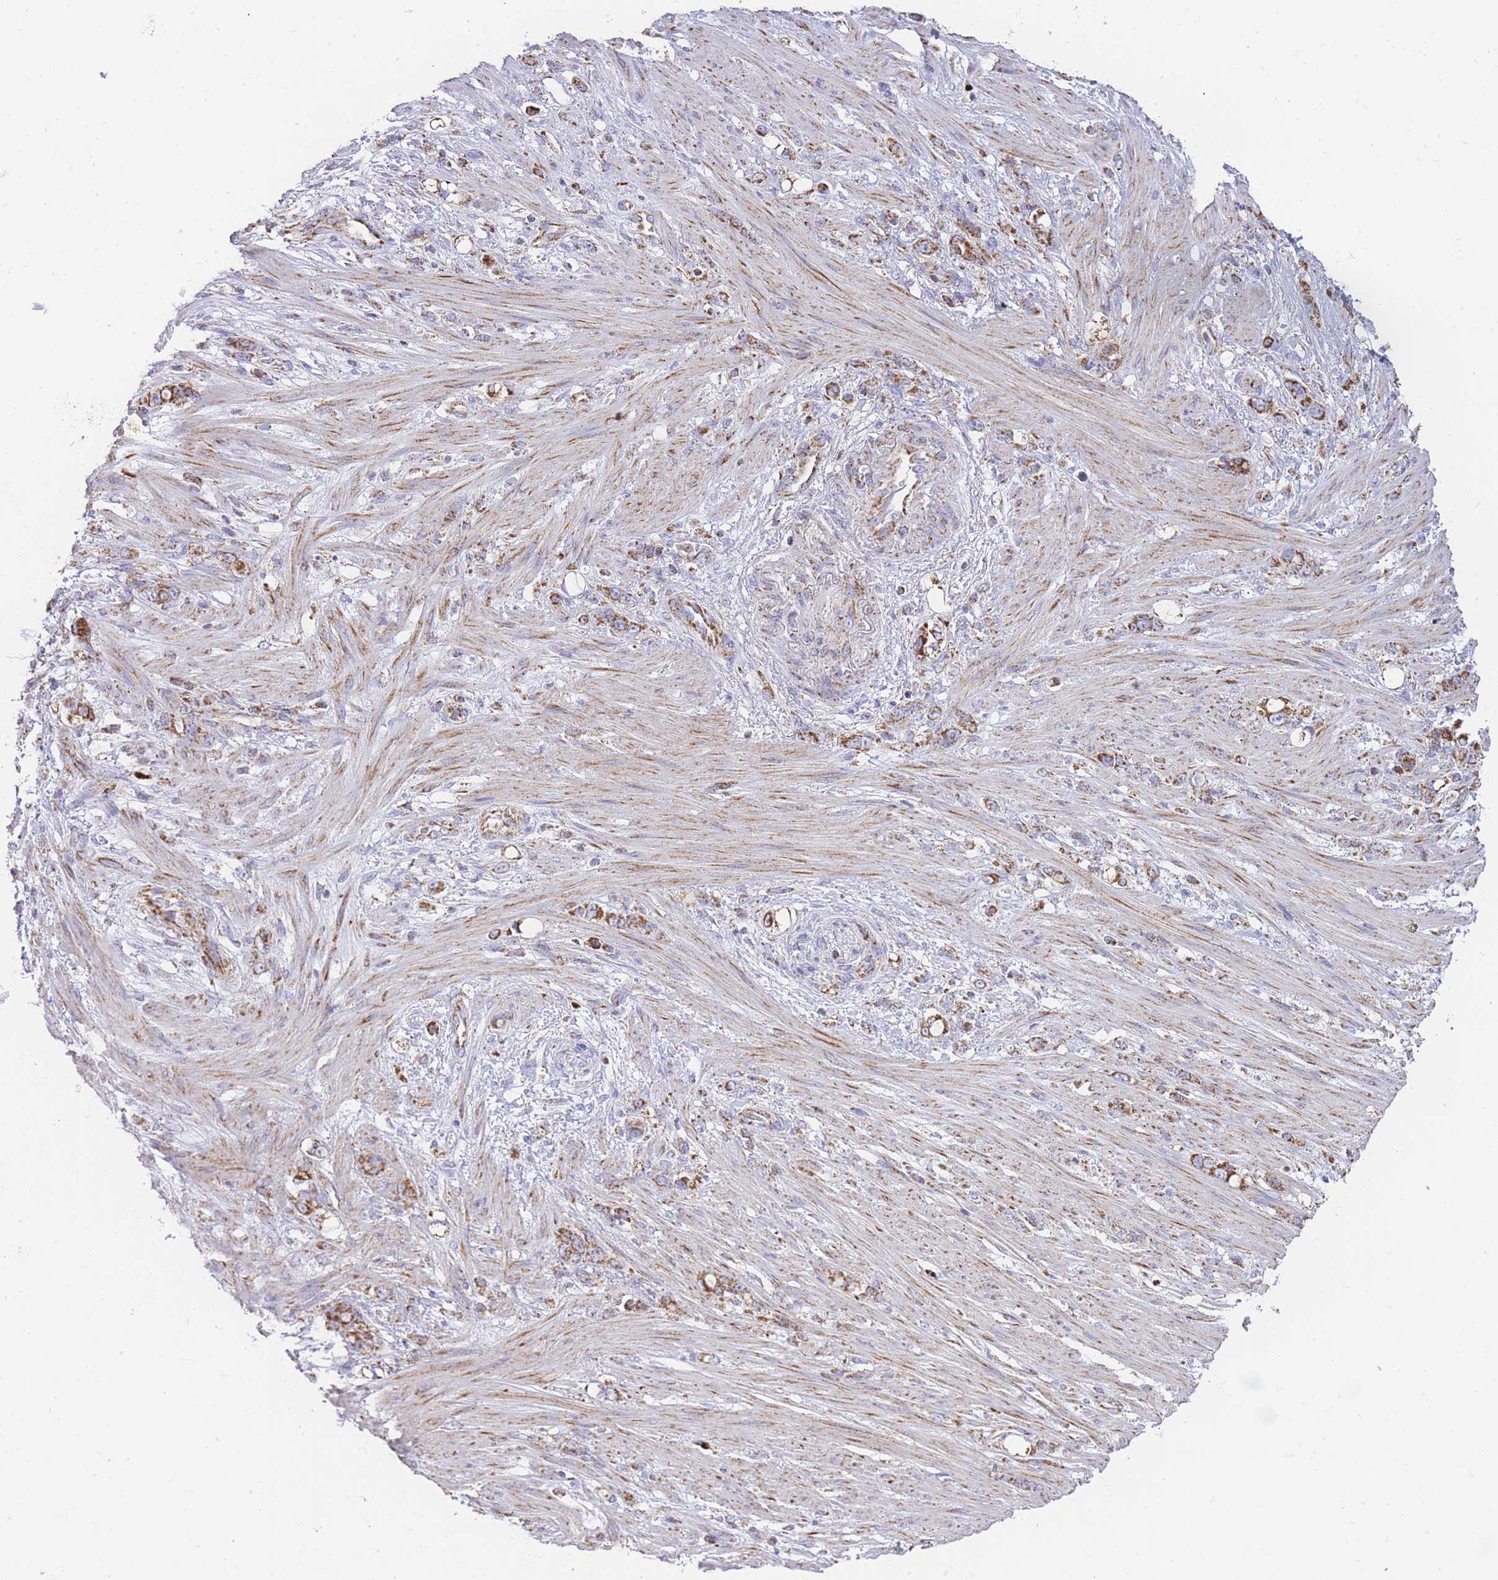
{"staining": {"intensity": "strong", "quantity": ">75%", "location": "cytoplasmic/membranous"}, "tissue": "stomach cancer", "cell_type": "Tumor cells", "image_type": "cancer", "snomed": [{"axis": "morphology", "description": "Normal tissue, NOS"}, {"axis": "morphology", "description": "Adenocarcinoma, NOS"}, {"axis": "topography", "description": "Stomach"}], "caption": "High-power microscopy captured an immunohistochemistry (IHC) photomicrograph of stomach adenocarcinoma, revealing strong cytoplasmic/membranous staining in about >75% of tumor cells. The protein of interest is shown in brown color, while the nuclei are stained blue.", "gene": "GSTM1", "patient": {"sex": "female", "age": 79}}